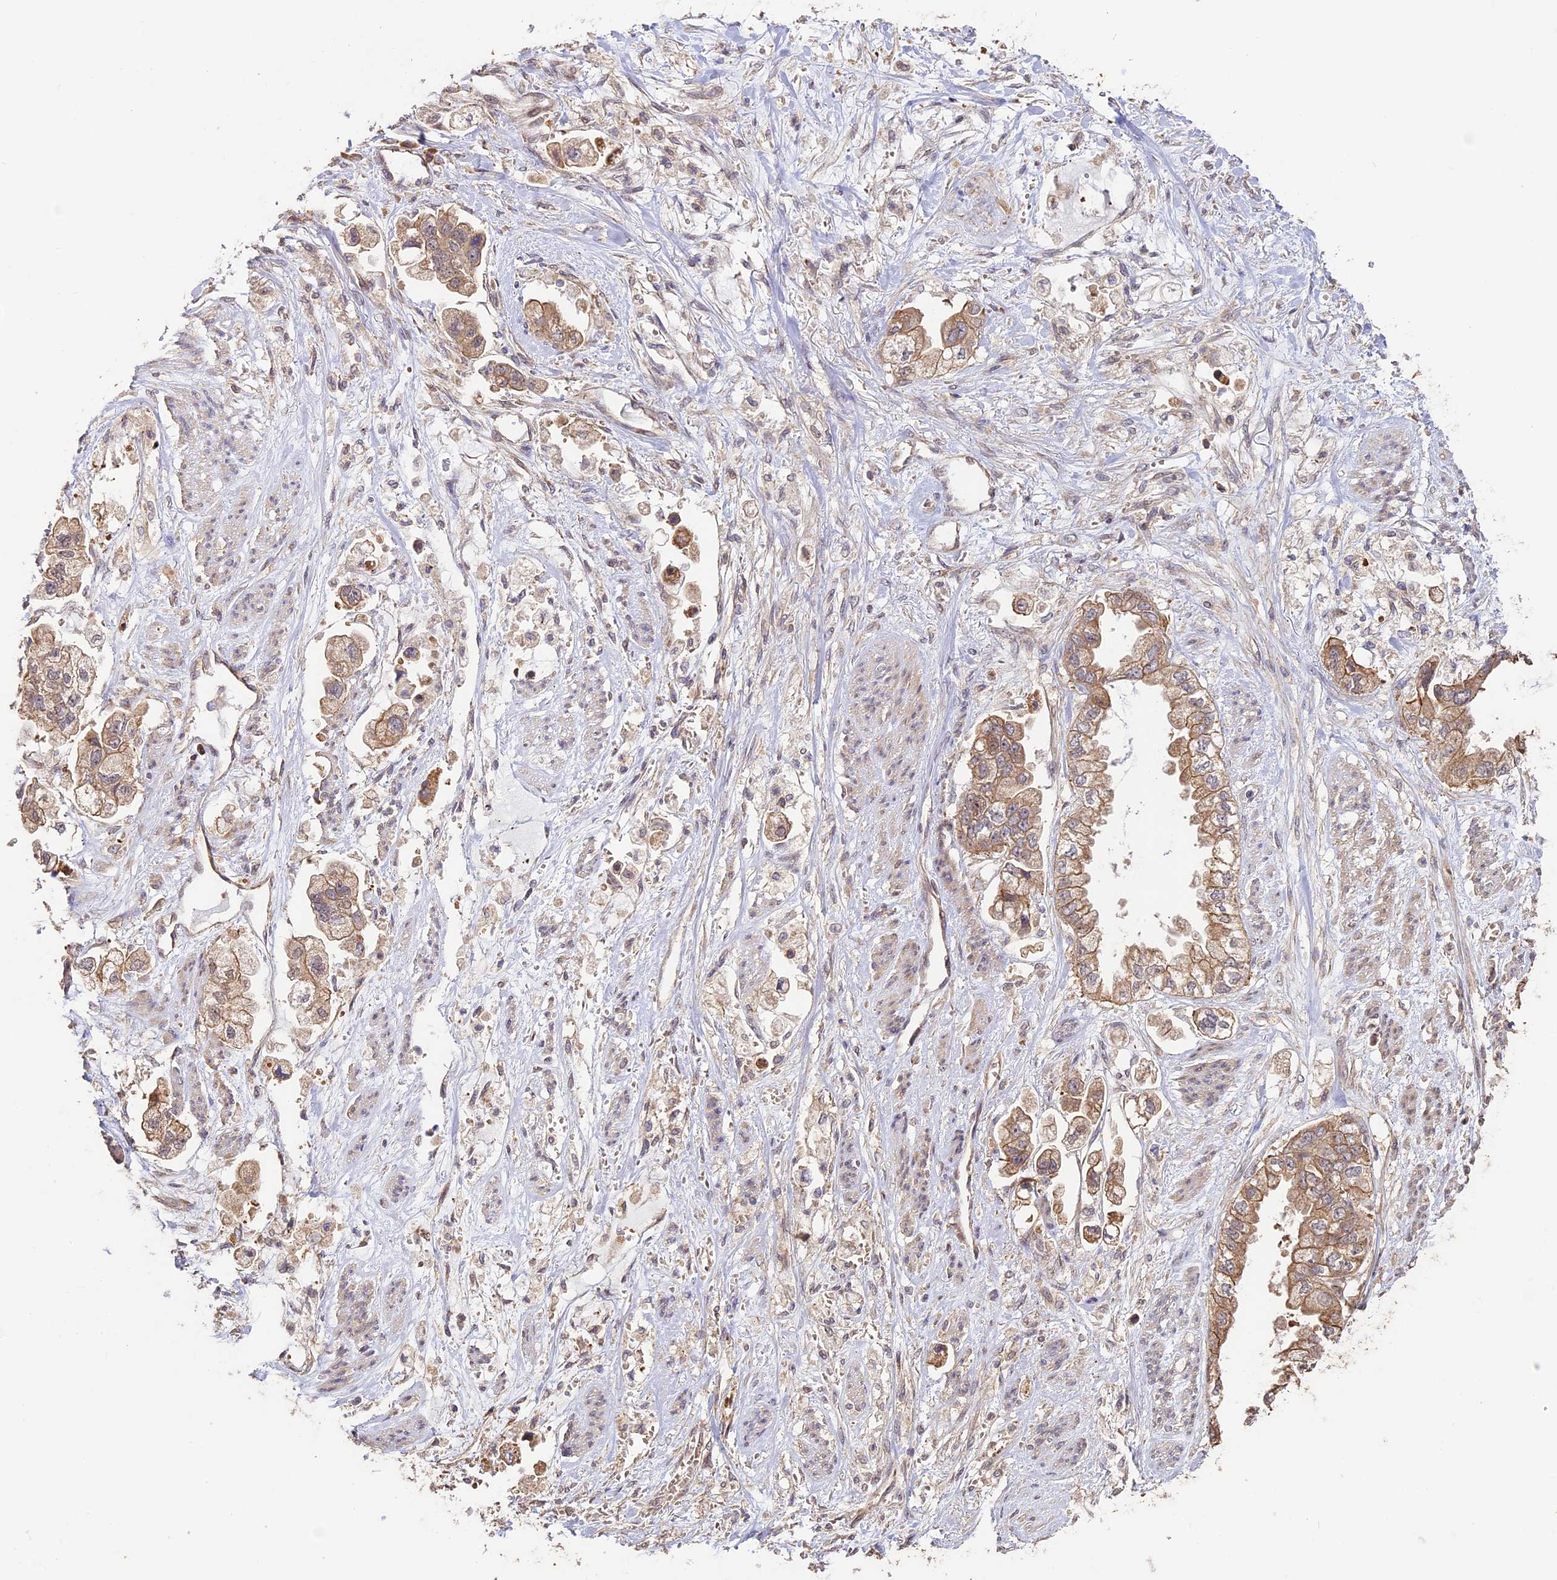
{"staining": {"intensity": "moderate", "quantity": ">75%", "location": "cytoplasmic/membranous"}, "tissue": "stomach cancer", "cell_type": "Tumor cells", "image_type": "cancer", "snomed": [{"axis": "morphology", "description": "Adenocarcinoma, NOS"}, {"axis": "topography", "description": "Stomach"}], "caption": "Brown immunohistochemical staining in human stomach cancer displays moderate cytoplasmic/membranous positivity in approximately >75% of tumor cells.", "gene": "BCAS4", "patient": {"sex": "male", "age": 62}}